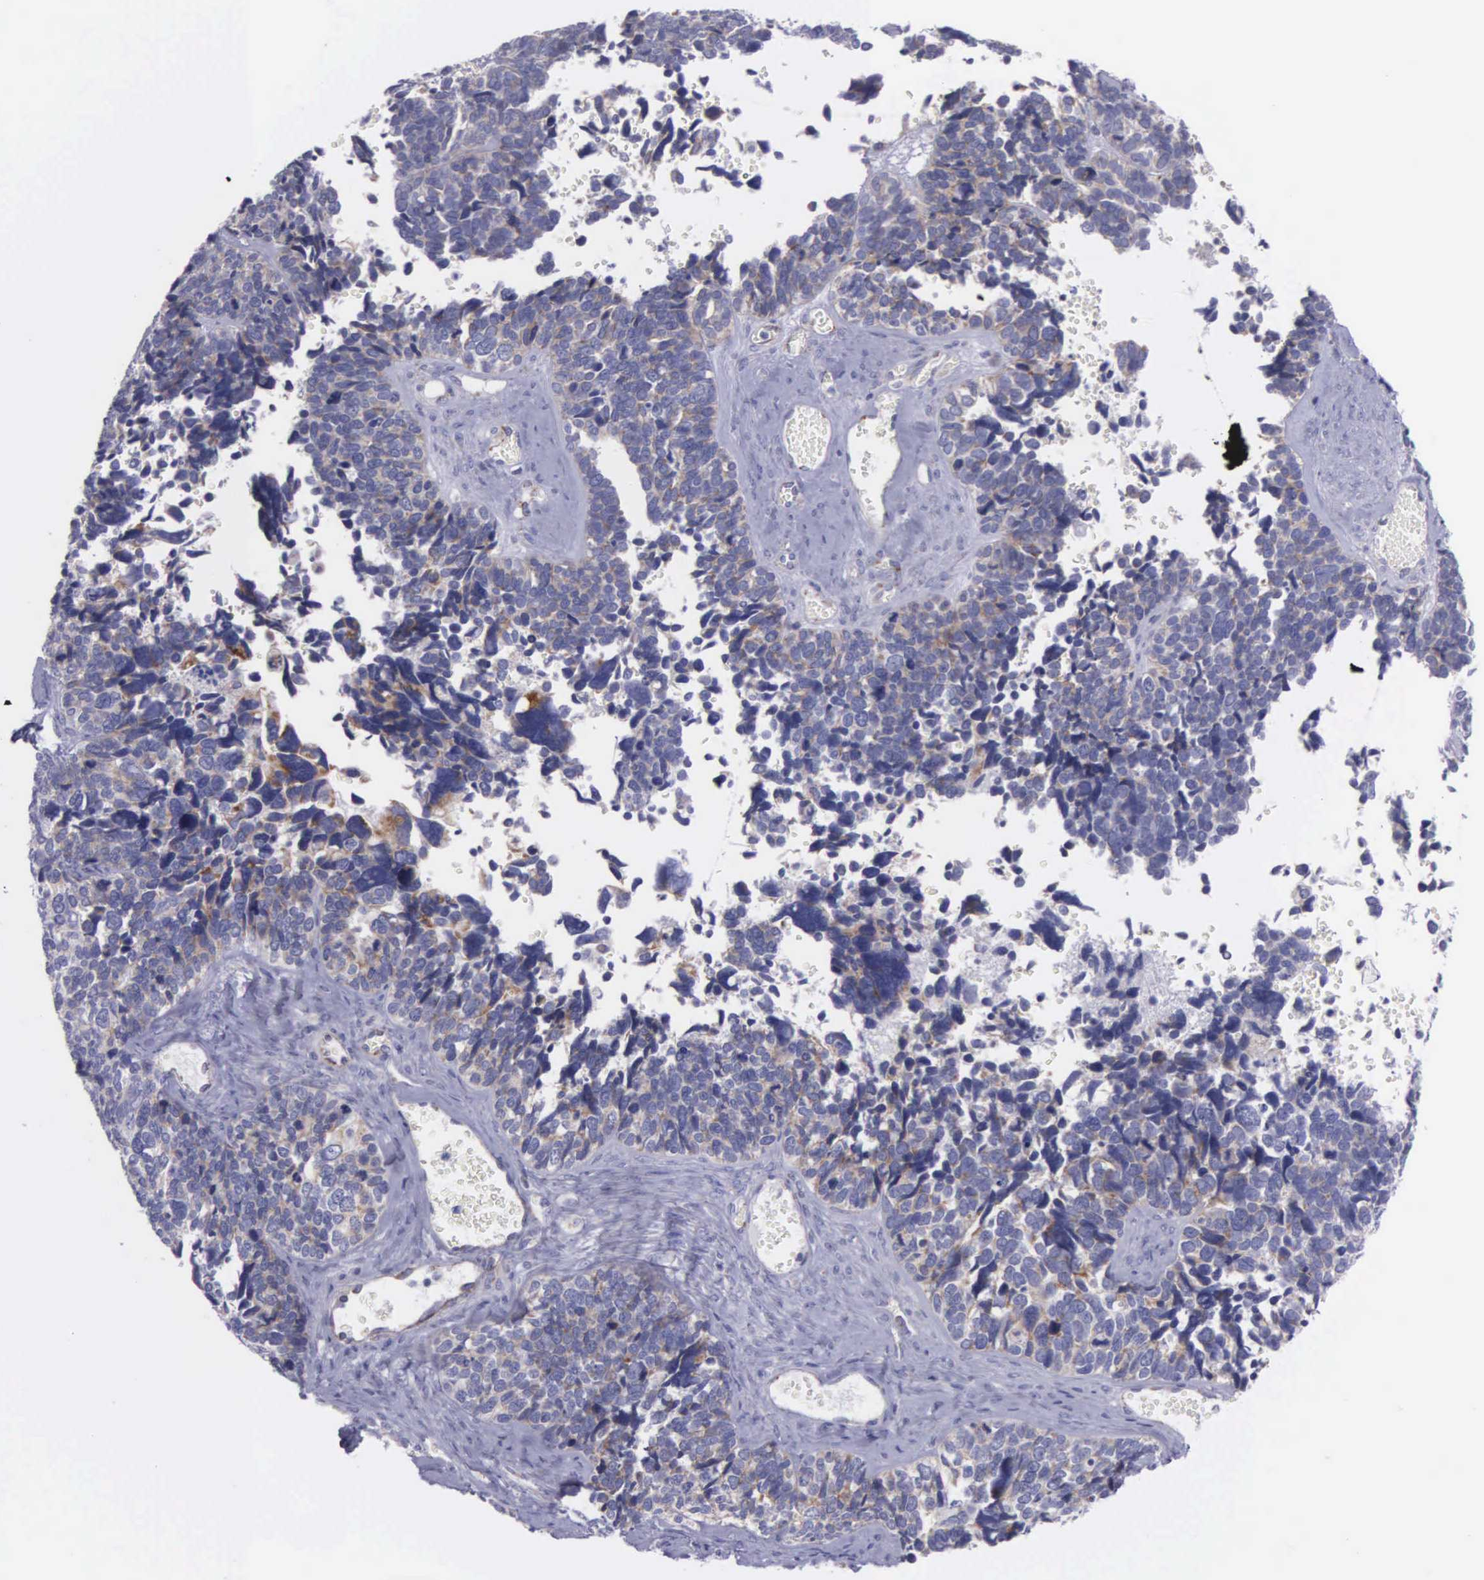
{"staining": {"intensity": "weak", "quantity": "<25%", "location": "cytoplasmic/membranous"}, "tissue": "ovarian cancer", "cell_type": "Tumor cells", "image_type": "cancer", "snomed": [{"axis": "morphology", "description": "Cystadenocarcinoma, serous, NOS"}, {"axis": "topography", "description": "Ovary"}], "caption": "Serous cystadenocarcinoma (ovarian) stained for a protein using IHC shows no positivity tumor cells.", "gene": "SYNJ2BP", "patient": {"sex": "female", "age": 77}}